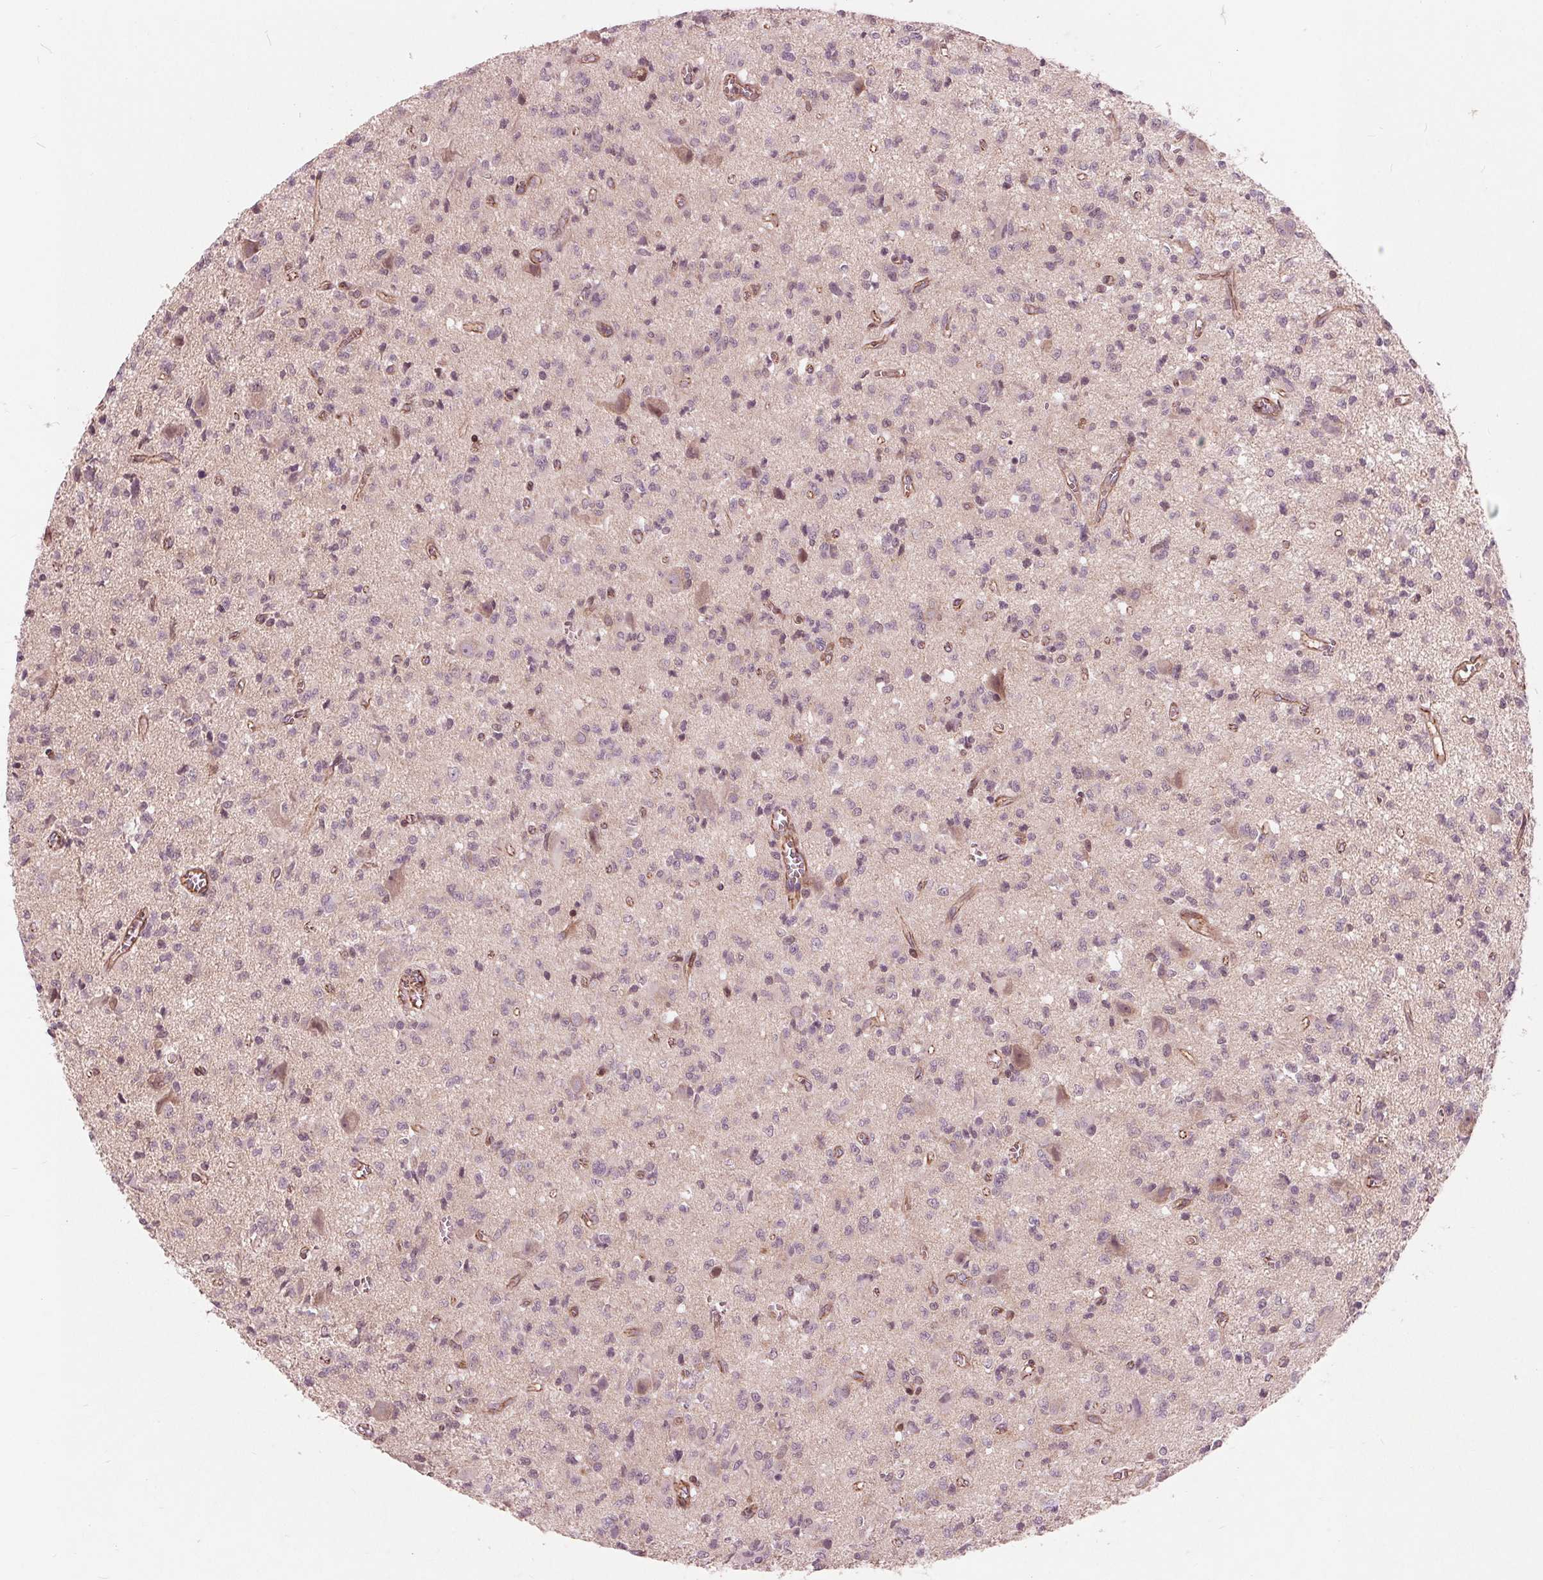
{"staining": {"intensity": "negative", "quantity": "none", "location": "none"}, "tissue": "glioma", "cell_type": "Tumor cells", "image_type": "cancer", "snomed": [{"axis": "morphology", "description": "Glioma, malignant, Low grade"}, {"axis": "topography", "description": "Brain"}], "caption": "A high-resolution histopathology image shows immunohistochemistry (IHC) staining of low-grade glioma (malignant), which displays no significant positivity in tumor cells.", "gene": "TXNIP", "patient": {"sex": "male", "age": 64}}